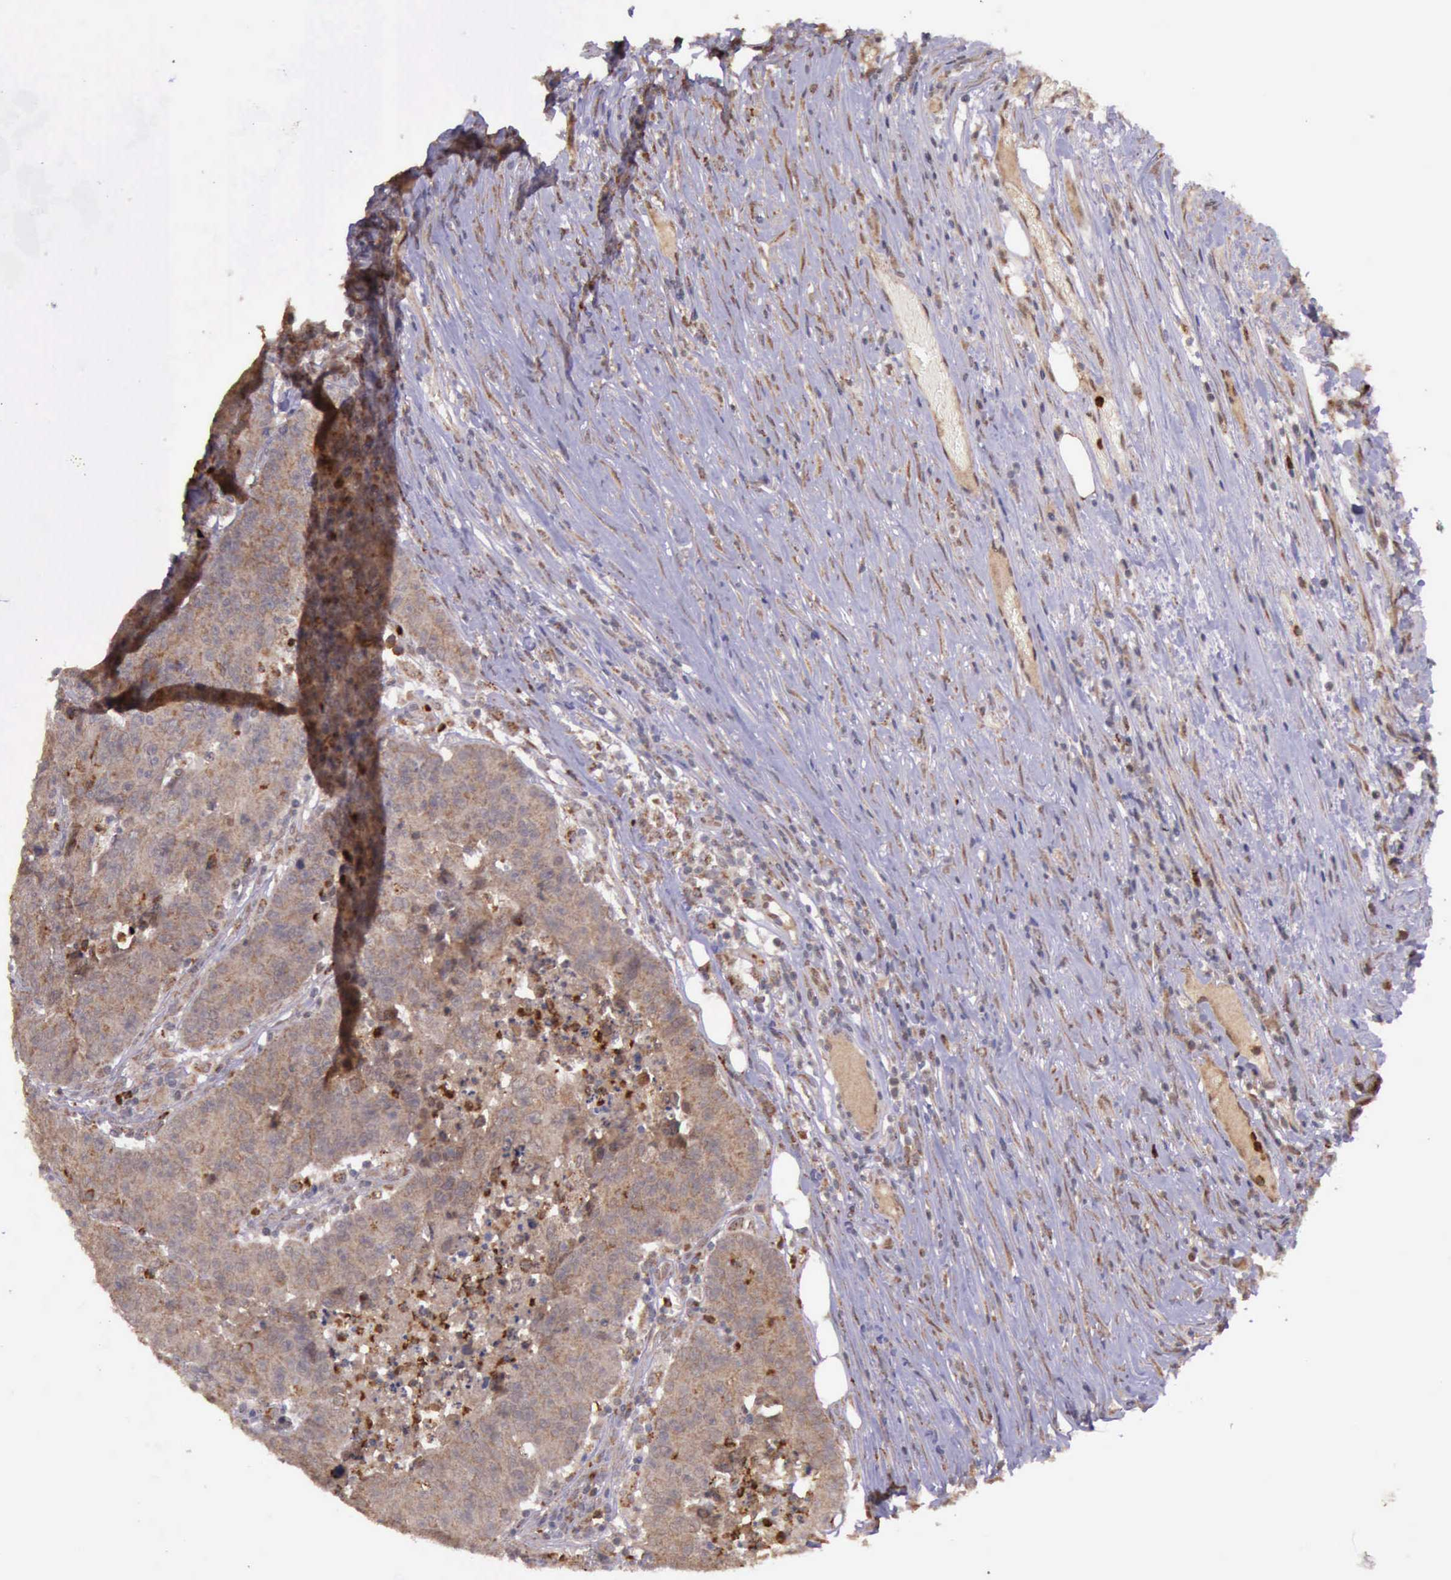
{"staining": {"intensity": "moderate", "quantity": ">75%", "location": "cytoplasmic/membranous"}, "tissue": "colorectal cancer", "cell_type": "Tumor cells", "image_type": "cancer", "snomed": [{"axis": "morphology", "description": "Adenocarcinoma, NOS"}, {"axis": "topography", "description": "Colon"}], "caption": "High-magnification brightfield microscopy of colorectal cancer stained with DAB (brown) and counterstained with hematoxylin (blue). tumor cells exhibit moderate cytoplasmic/membranous staining is appreciated in approximately>75% of cells.", "gene": "ARMCX3", "patient": {"sex": "female", "age": 53}}